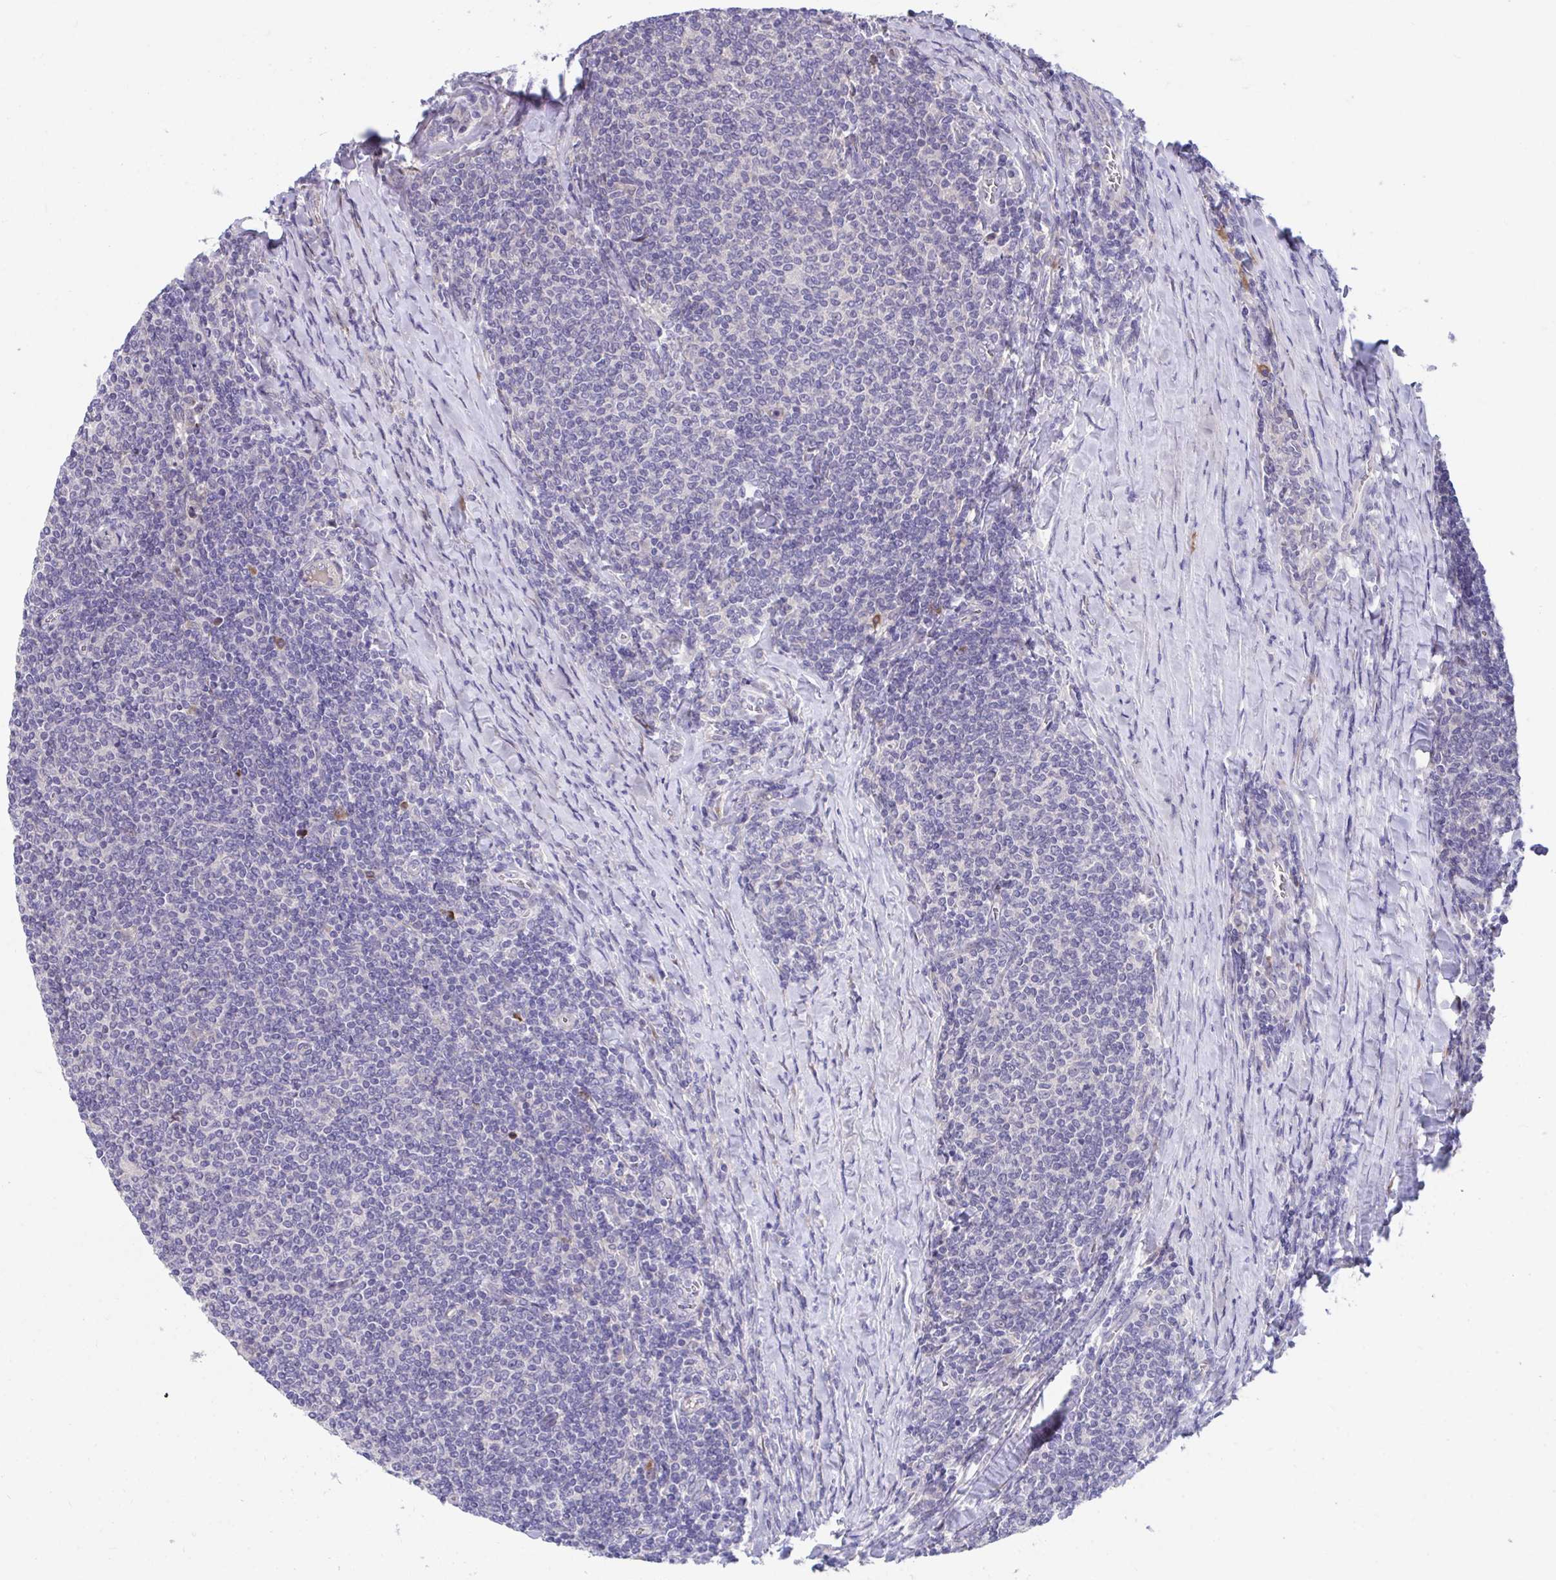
{"staining": {"intensity": "negative", "quantity": "none", "location": "none"}, "tissue": "lymphoma", "cell_type": "Tumor cells", "image_type": "cancer", "snomed": [{"axis": "morphology", "description": "Malignant lymphoma, non-Hodgkin's type, Low grade"}, {"axis": "topography", "description": "Lymph node"}], "caption": "The micrograph shows no significant expression in tumor cells of malignant lymphoma, non-Hodgkin's type (low-grade).", "gene": "SUSD4", "patient": {"sex": "male", "age": 52}}